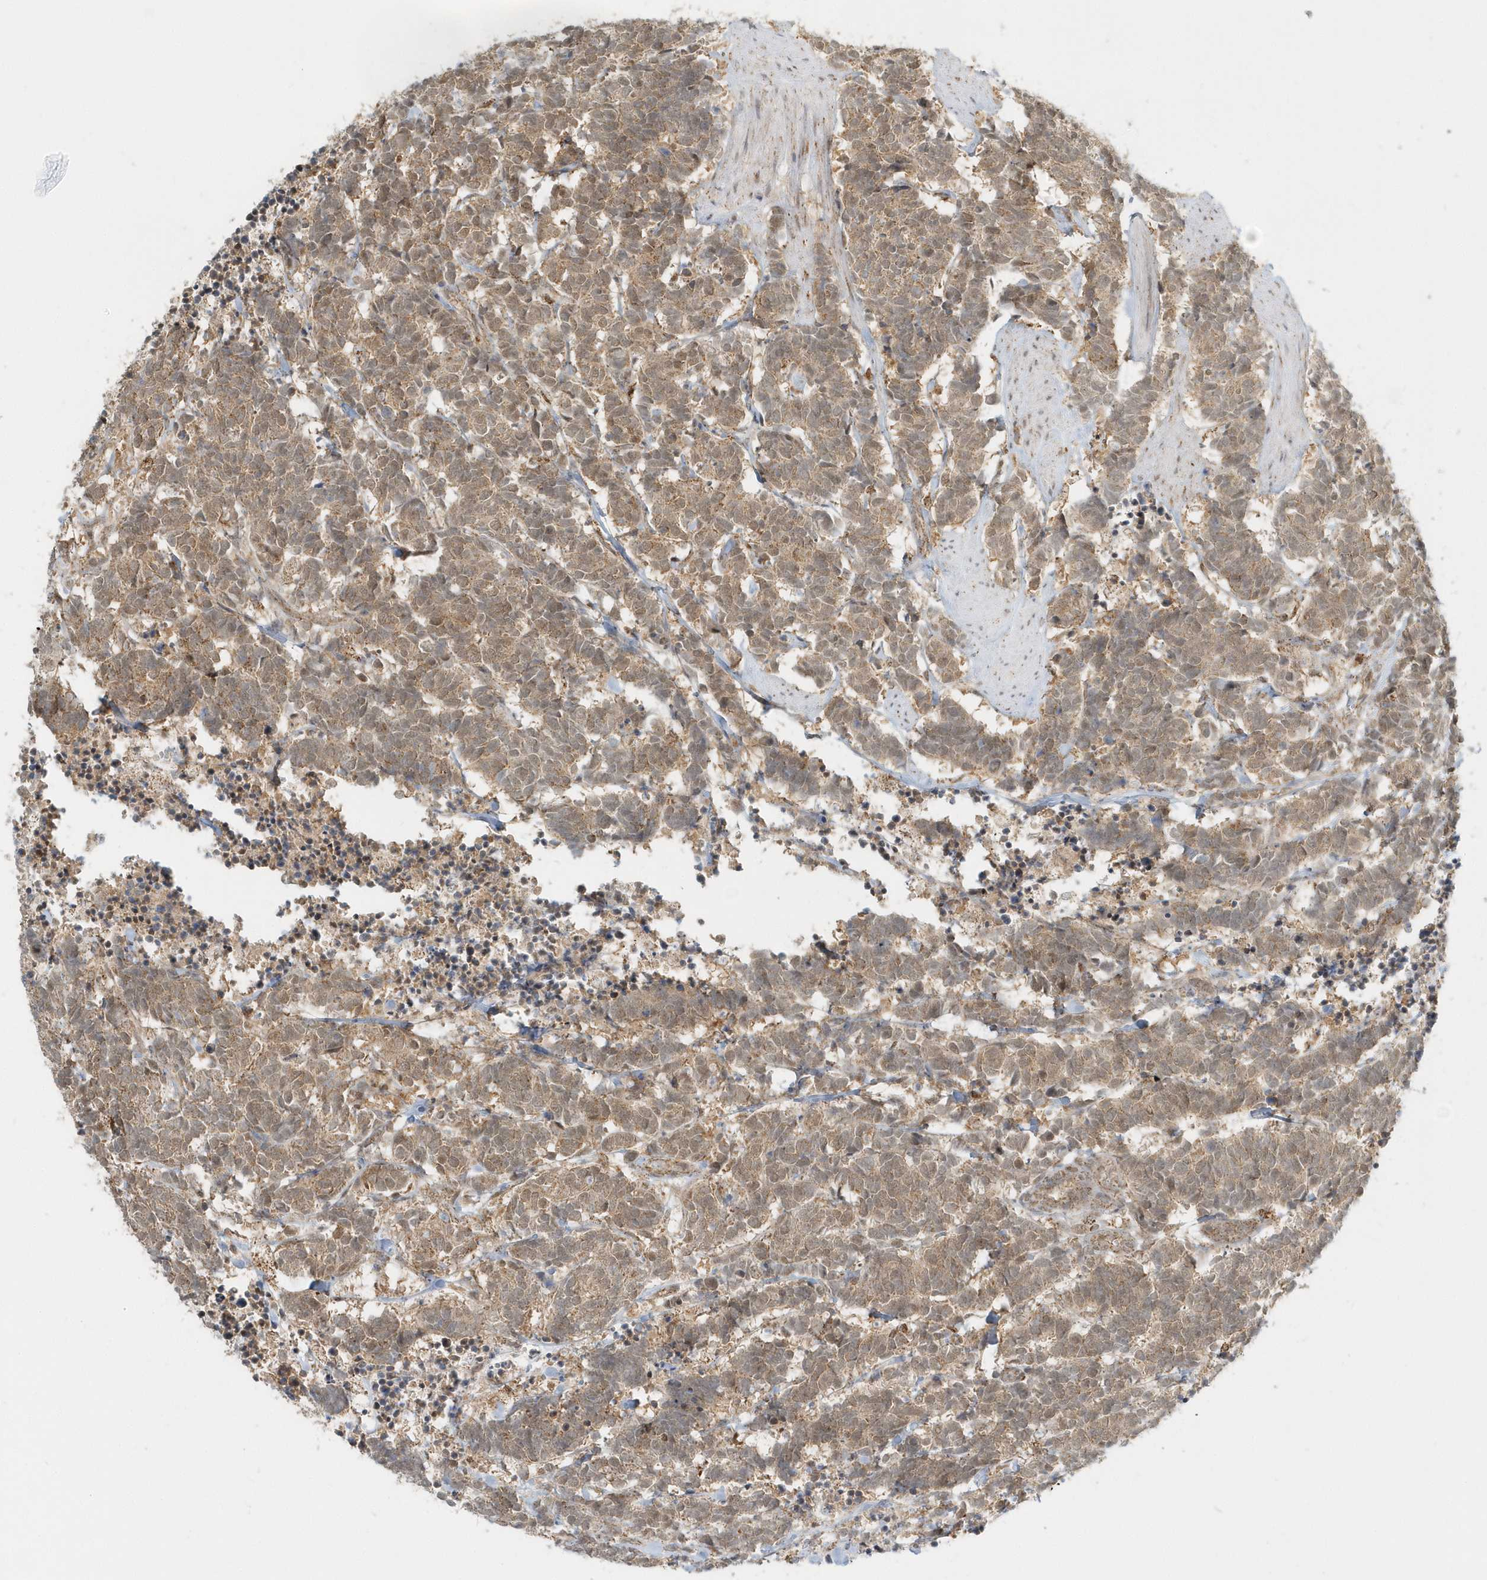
{"staining": {"intensity": "moderate", "quantity": ">75%", "location": "cytoplasmic/membranous,nuclear"}, "tissue": "carcinoid", "cell_type": "Tumor cells", "image_type": "cancer", "snomed": [{"axis": "morphology", "description": "Carcinoma, NOS"}, {"axis": "morphology", "description": "Carcinoid, malignant, NOS"}, {"axis": "topography", "description": "Urinary bladder"}], "caption": "This photomicrograph exhibits IHC staining of human carcinoid, with medium moderate cytoplasmic/membranous and nuclear staining in about >75% of tumor cells.", "gene": "PSMD6", "patient": {"sex": "male", "age": 57}}